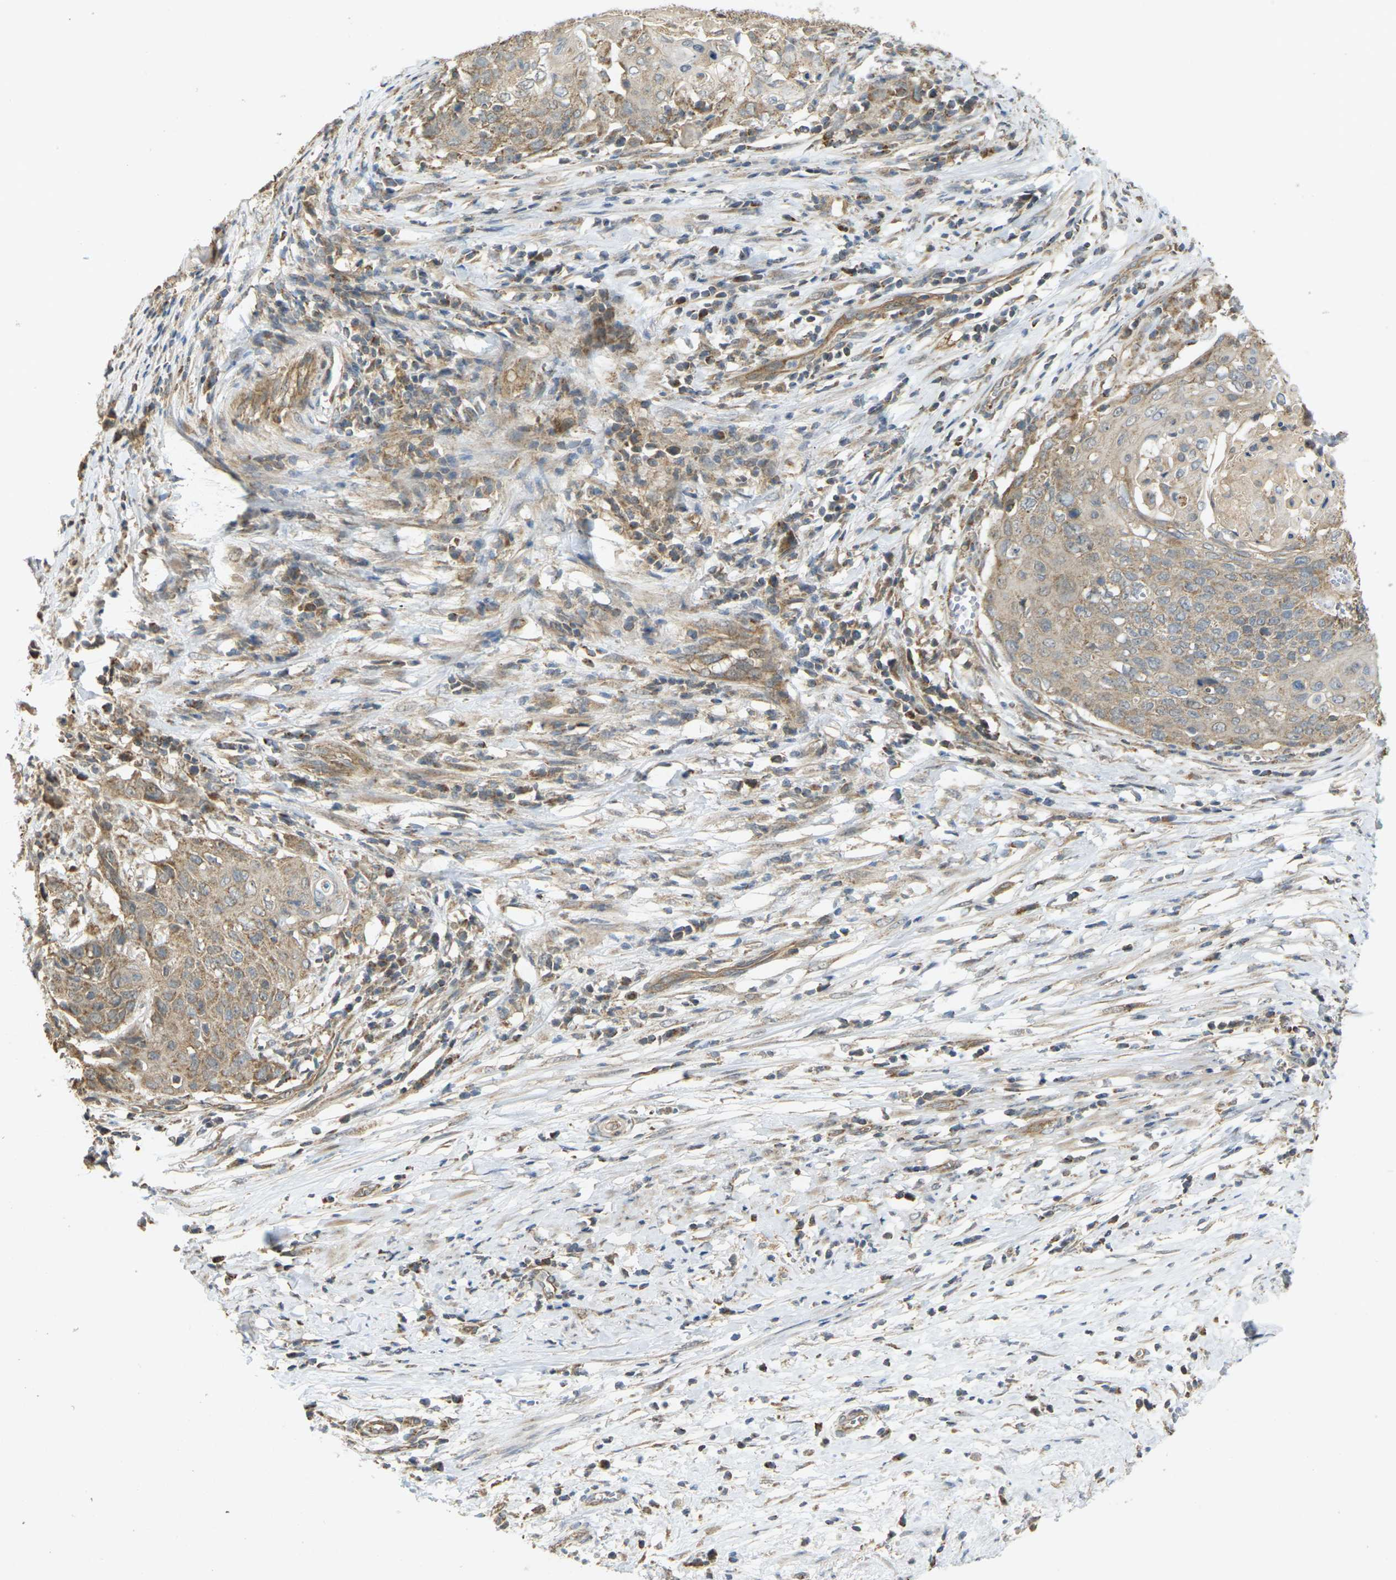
{"staining": {"intensity": "moderate", "quantity": ">75%", "location": "cytoplasmic/membranous"}, "tissue": "cervical cancer", "cell_type": "Tumor cells", "image_type": "cancer", "snomed": [{"axis": "morphology", "description": "Squamous cell carcinoma, NOS"}, {"axis": "topography", "description": "Cervix"}], "caption": "Tumor cells exhibit medium levels of moderate cytoplasmic/membranous expression in about >75% of cells in cervical cancer.", "gene": "KSR1", "patient": {"sex": "female", "age": 39}}